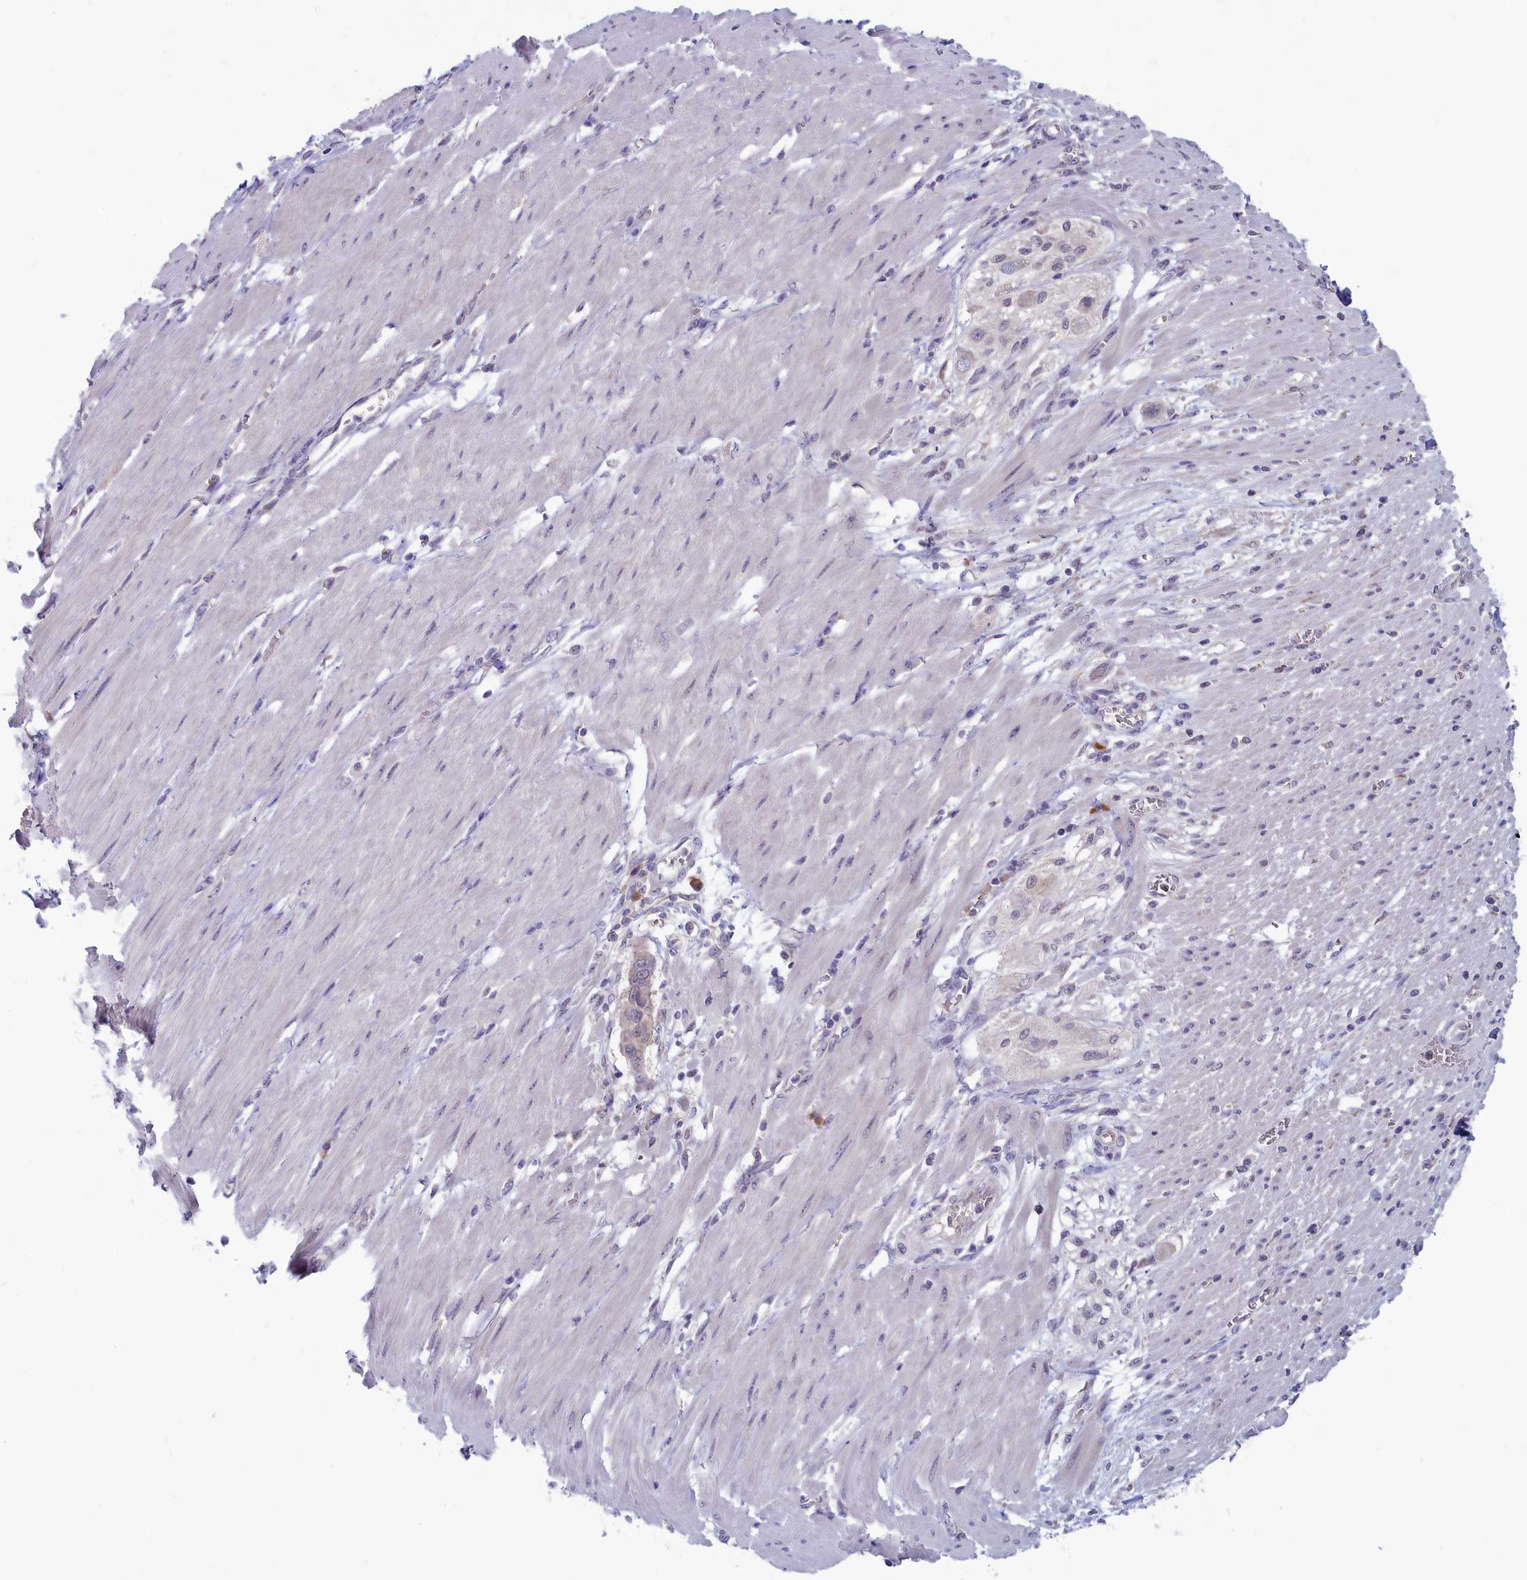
{"staining": {"intensity": "negative", "quantity": "none", "location": "none"}, "tissue": "pancreatic cancer", "cell_type": "Tumor cells", "image_type": "cancer", "snomed": [{"axis": "morphology", "description": "Adenocarcinoma, NOS"}, {"axis": "topography", "description": "Pancreas"}], "caption": "High magnification brightfield microscopy of pancreatic adenocarcinoma stained with DAB (3,3'-diaminobenzidine) (brown) and counterstained with hematoxylin (blue): tumor cells show no significant staining.", "gene": "MRI1", "patient": {"sex": "male", "age": 68}}